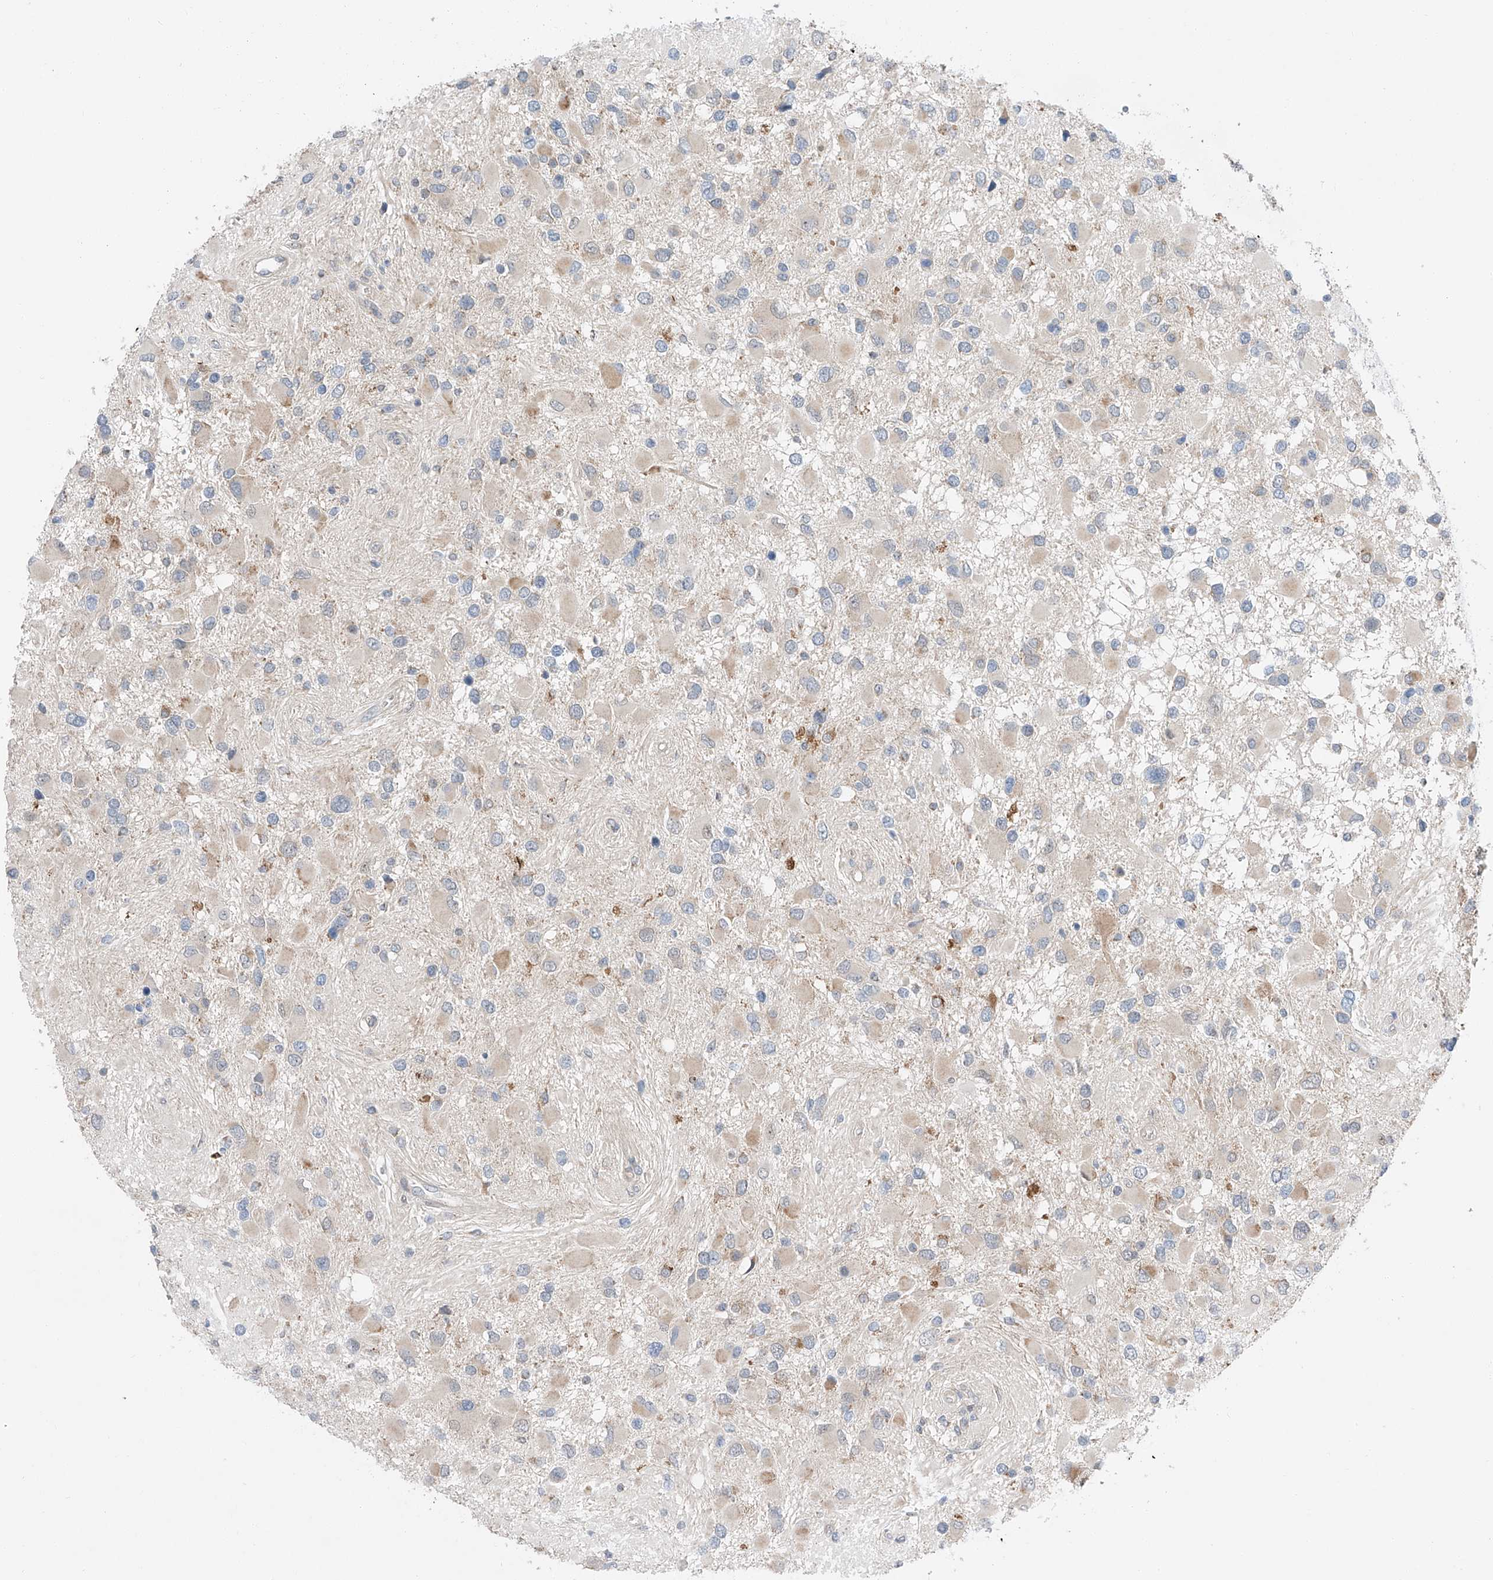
{"staining": {"intensity": "negative", "quantity": "none", "location": "none"}, "tissue": "glioma", "cell_type": "Tumor cells", "image_type": "cancer", "snomed": [{"axis": "morphology", "description": "Glioma, malignant, High grade"}, {"axis": "topography", "description": "Brain"}], "caption": "Immunohistochemistry (IHC) photomicrograph of neoplastic tissue: glioma stained with DAB (3,3'-diaminobenzidine) shows no significant protein positivity in tumor cells. The staining is performed using DAB (3,3'-diaminobenzidine) brown chromogen with nuclei counter-stained in using hematoxylin.", "gene": "CLDND1", "patient": {"sex": "male", "age": 53}}